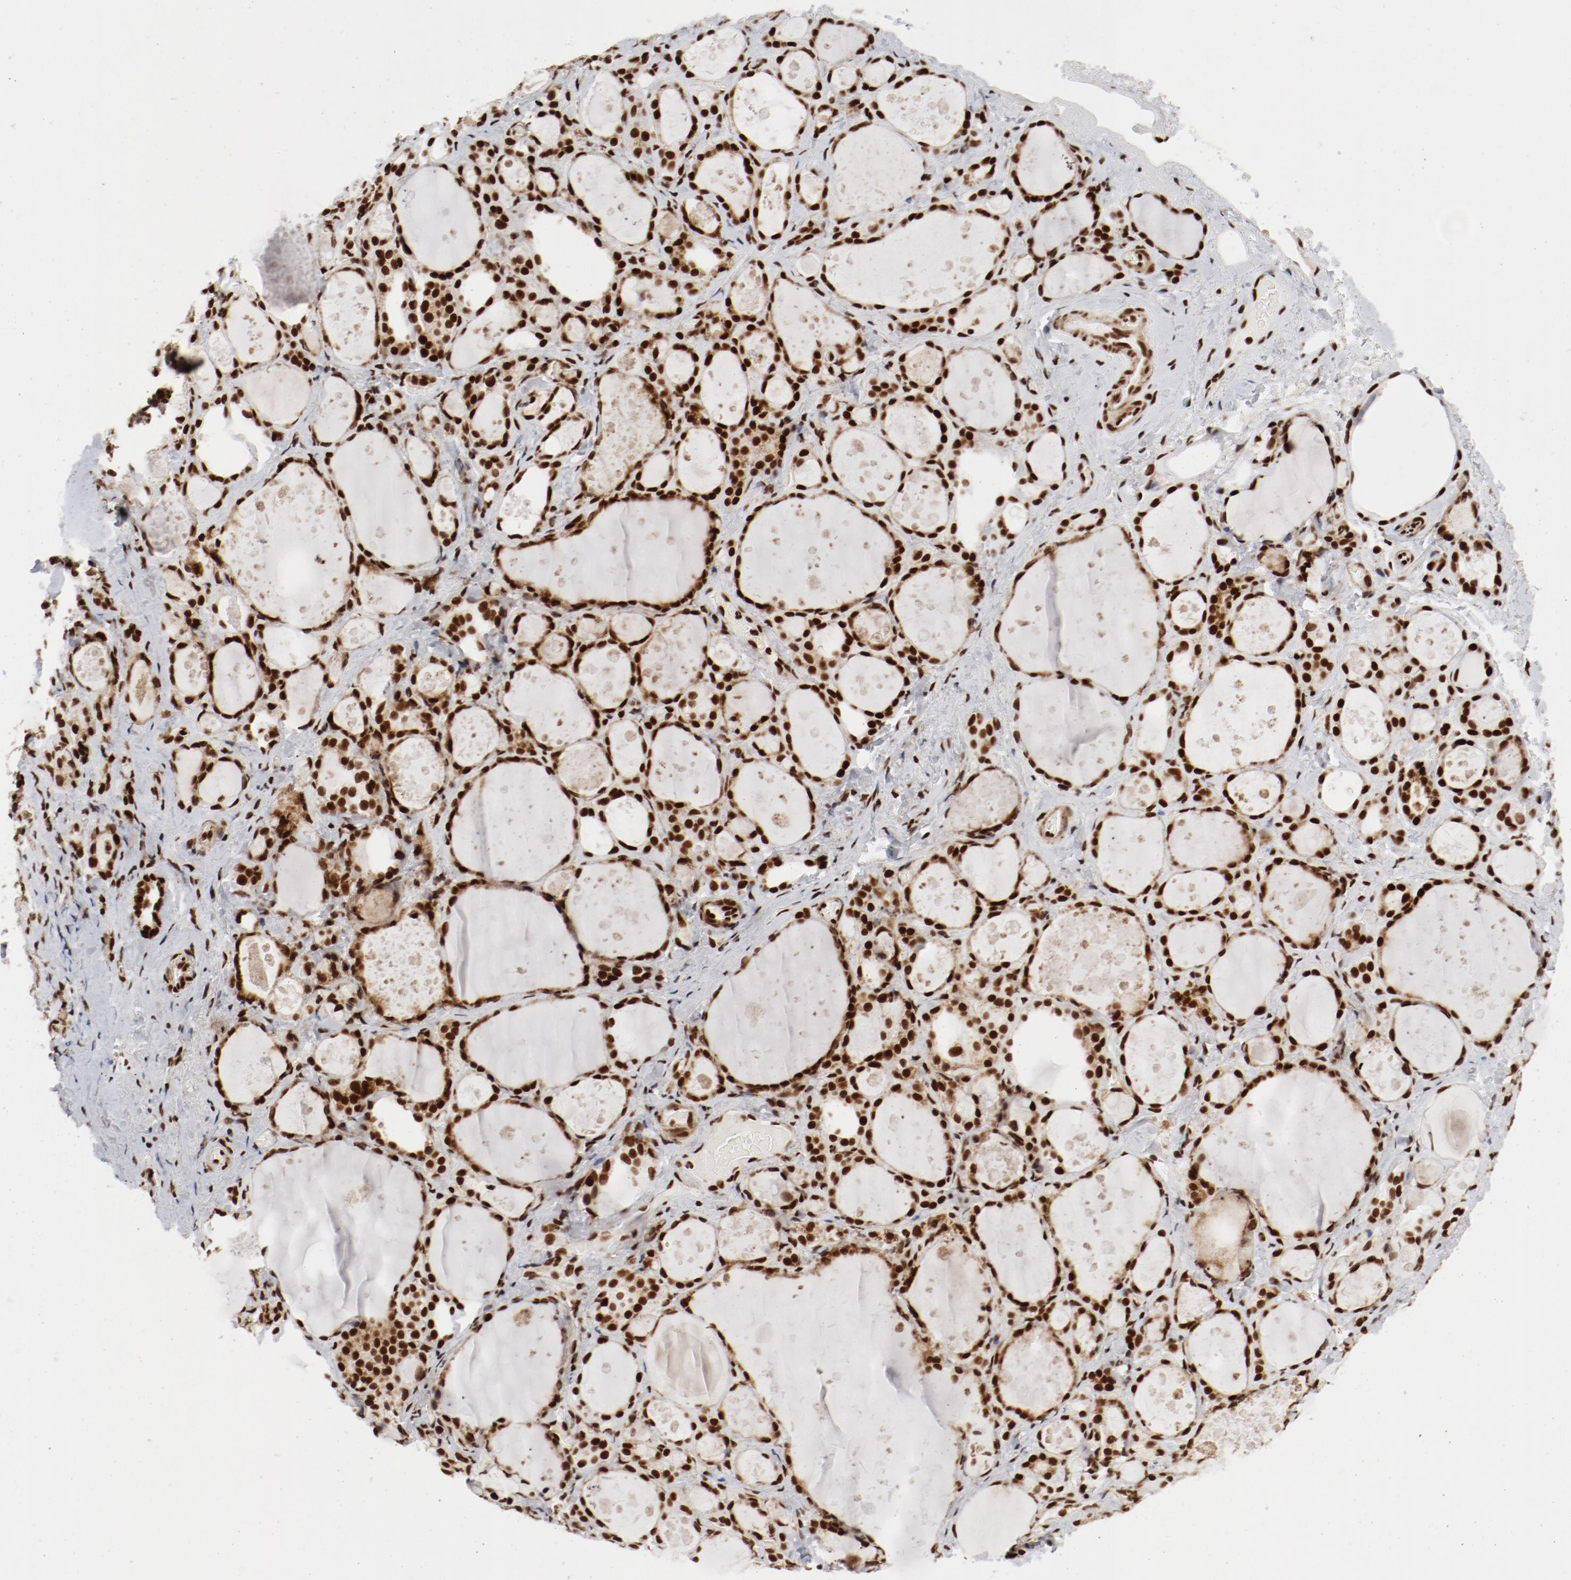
{"staining": {"intensity": "strong", "quantity": ">75%", "location": "nuclear"}, "tissue": "thyroid gland", "cell_type": "Glandular cells", "image_type": "normal", "snomed": [{"axis": "morphology", "description": "Normal tissue, NOS"}, {"axis": "topography", "description": "Thyroid gland"}], "caption": "Strong nuclear expression for a protein is seen in approximately >75% of glandular cells of normal thyroid gland using IHC.", "gene": "NFYB", "patient": {"sex": "female", "age": 75}}